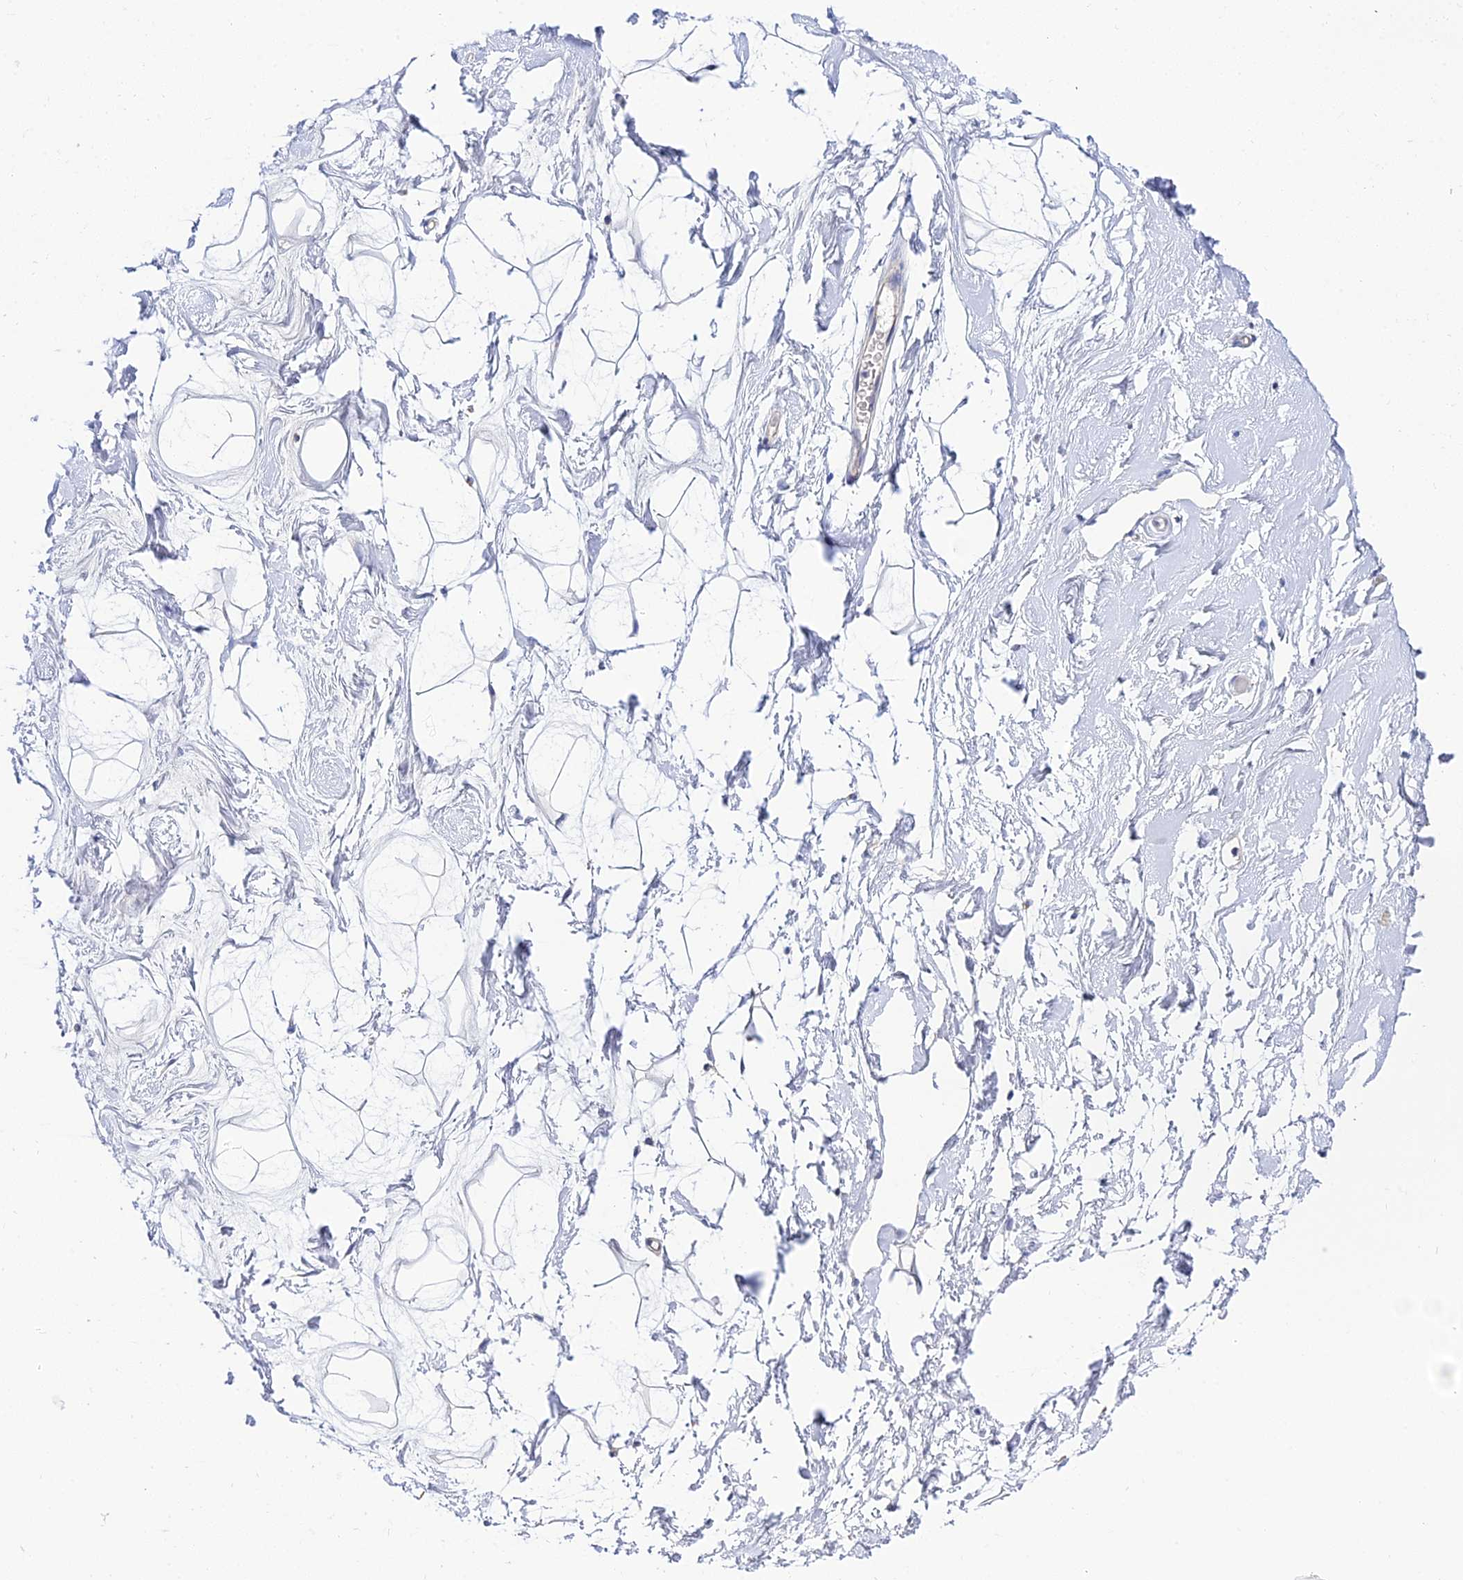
{"staining": {"intensity": "negative", "quantity": "none", "location": "none"}, "tissue": "breast", "cell_type": "Adipocytes", "image_type": "normal", "snomed": [{"axis": "morphology", "description": "Normal tissue, NOS"}, {"axis": "morphology", "description": "Adenoma, NOS"}, {"axis": "topography", "description": "Breast"}], "caption": "The micrograph shows no significant staining in adipocytes of breast.", "gene": "ZXDA", "patient": {"sex": "female", "age": 23}}